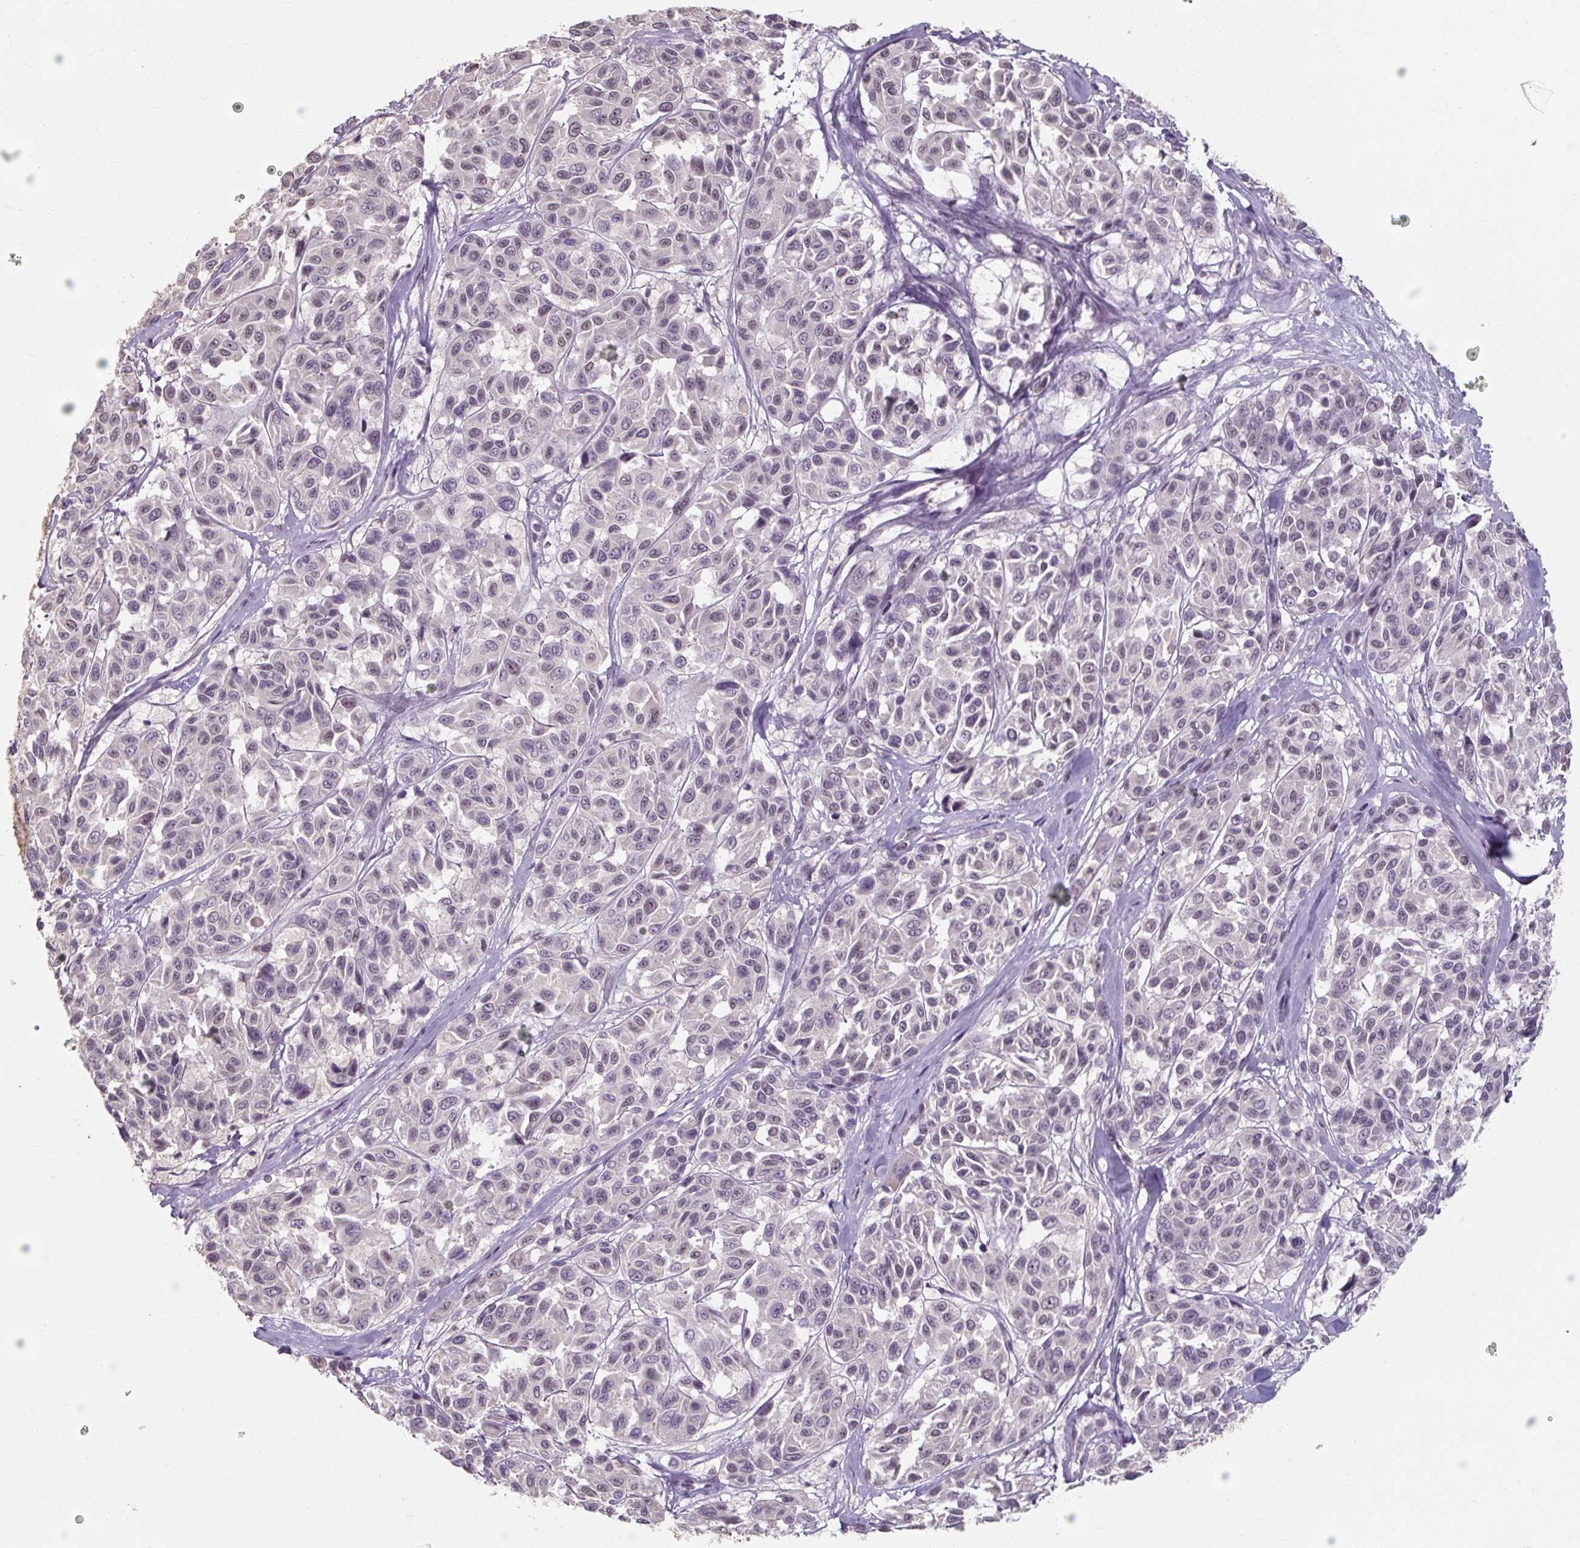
{"staining": {"intensity": "negative", "quantity": "none", "location": "none"}, "tissue": "melanoma", "cell_type": "Tumor cells", "image_type": "cancer", "snomed": [{"axis": "morphology", "description": "Malignant melanoma, NOS"}, {"axis": "topography", "description": "Skin"}], "caption": "Immunohistochemical staining of melanoma reveals no significant staining in tumor cells.", "gene": "ZFTRAF1", "patient": {"sex": "female", "age": 66}}